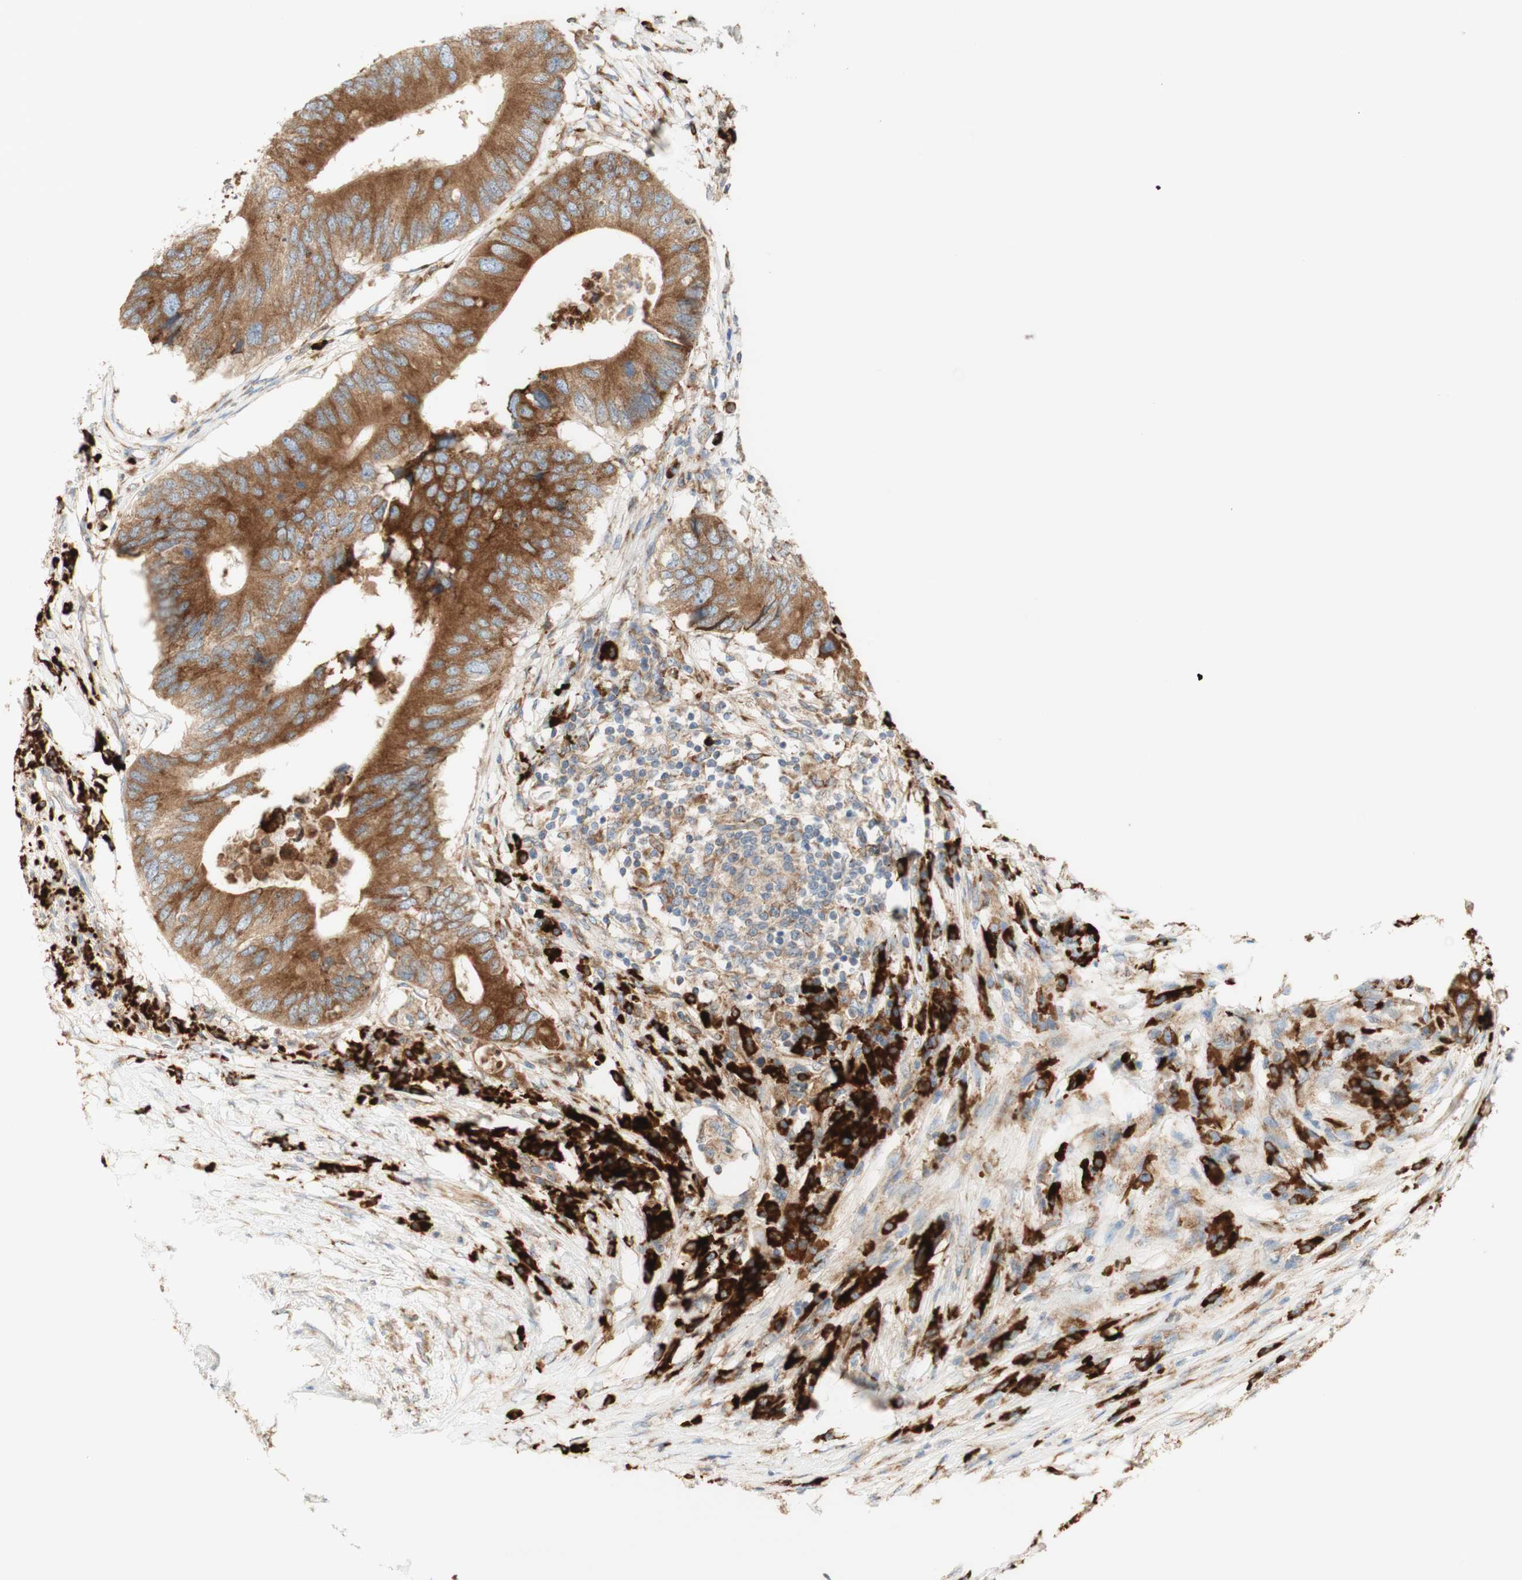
{"staining": {"intensity": "moderate", "quantity": ">75%", "location": "cytoplasmic/membranous"}, "tissue": "colorectal cancer", "cell_type": "Tumor cells", "image_type": "cancer", "snomed": [{"axis": "morphology", "description": "Adenocarcinoma, NOS"}, {"axis": "topography", "description": "Colon"}], "caption": "Brown immunohistochemical staining in human adenocarcinoma (colorectal) shows moderate cytoplasmic/membranous expression in about >75% of tumor cells.", "gene": "MANF", "patient": {"sex": "male", "age": 71}}